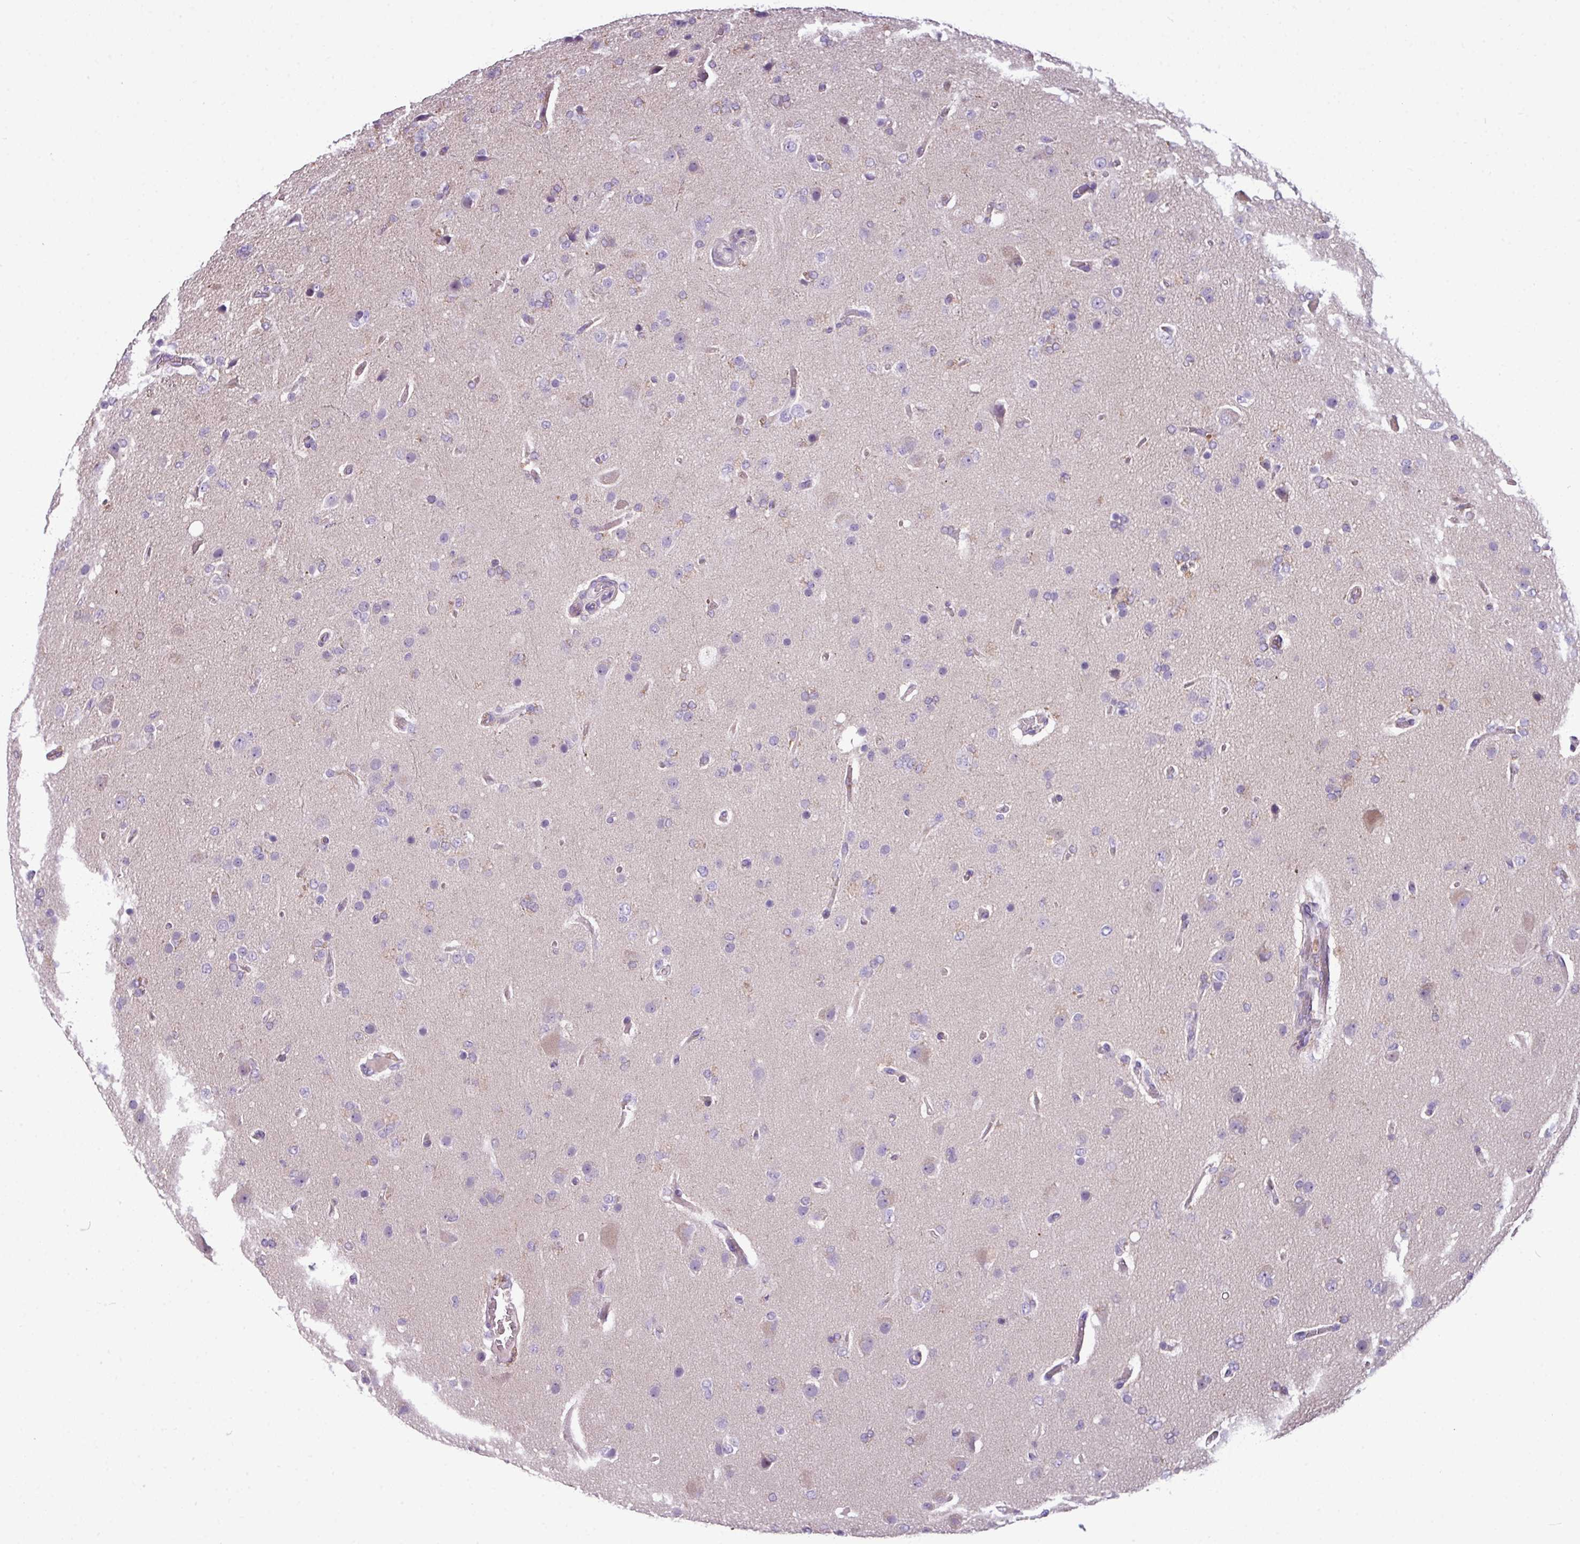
{"staining": {"intensity": "negative", "quantity": "none", "location": "none"}, "tissue": "glioma", "cell_type": "Tumor cells", "image_type": "cancer", "snomed": [{"axis": "morphology", "description": "Glioma, malignant, High grade"}, {"axis": "topography", "description": "Brain"}], "caption": "Immunohistochemistry (IHC) of glioma displays no staining in tumor cells.", "gene": "TMEM178B", "patient": {"sex": "female", "age": 74}}